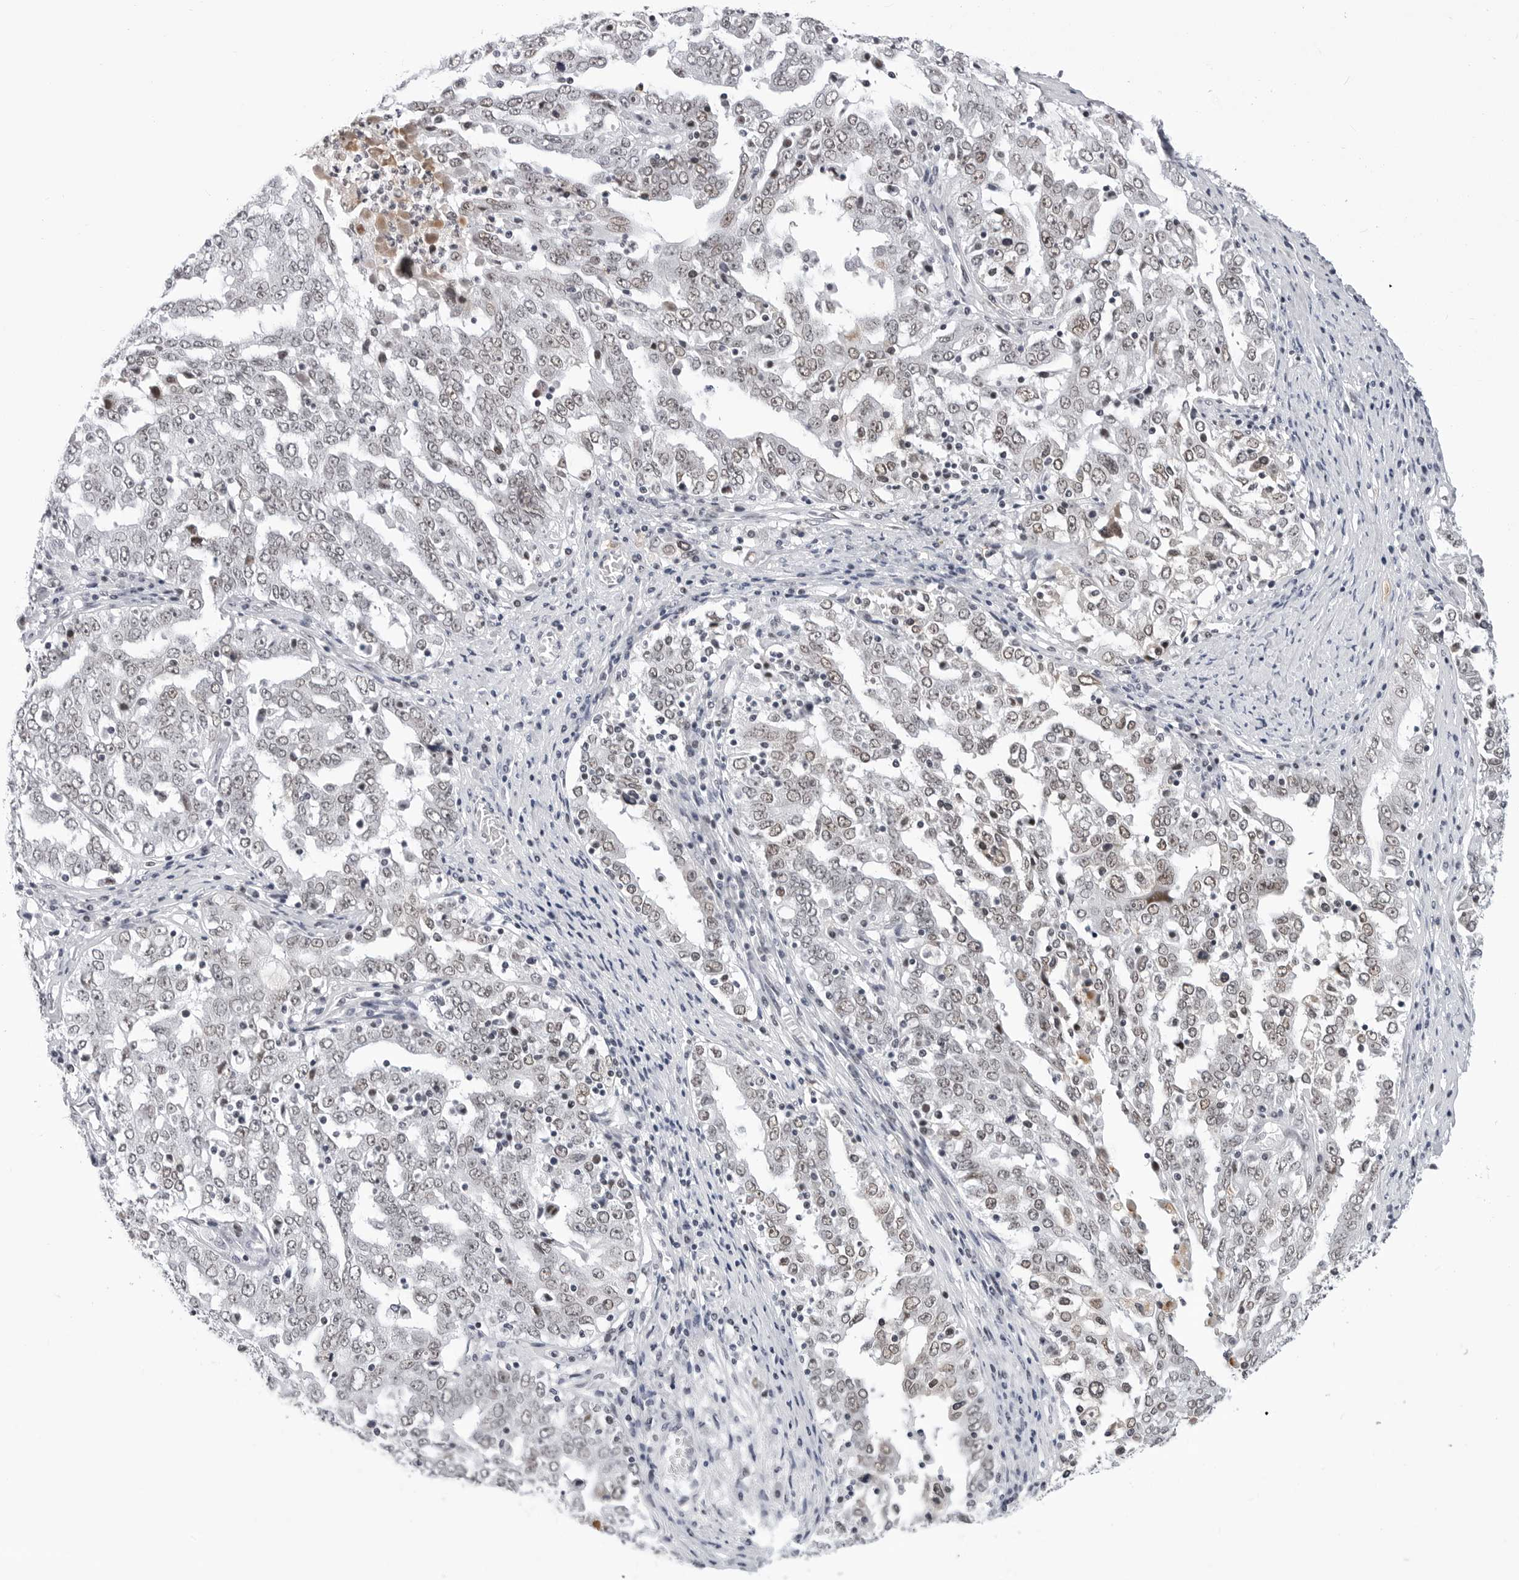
{"staining": {"intensity": "weak", "quantity": "25%-75%", "location": "nuclear"}, "tissue": "ovarian cancer", "cell_type": "Tumor cells", "image_type": "cancer", "snomed": [{"axis": "morphology", "description": "Carcinoma, endometroid"}, {"axis": "topography", "description": "Ovary"}], "caption": "Human ovarian endometroid carcinoma stained with a protein marker shows weak staining in tumor cells.", "gene": "SF3B4", "patient": {"sex": "female", "age": 62}}